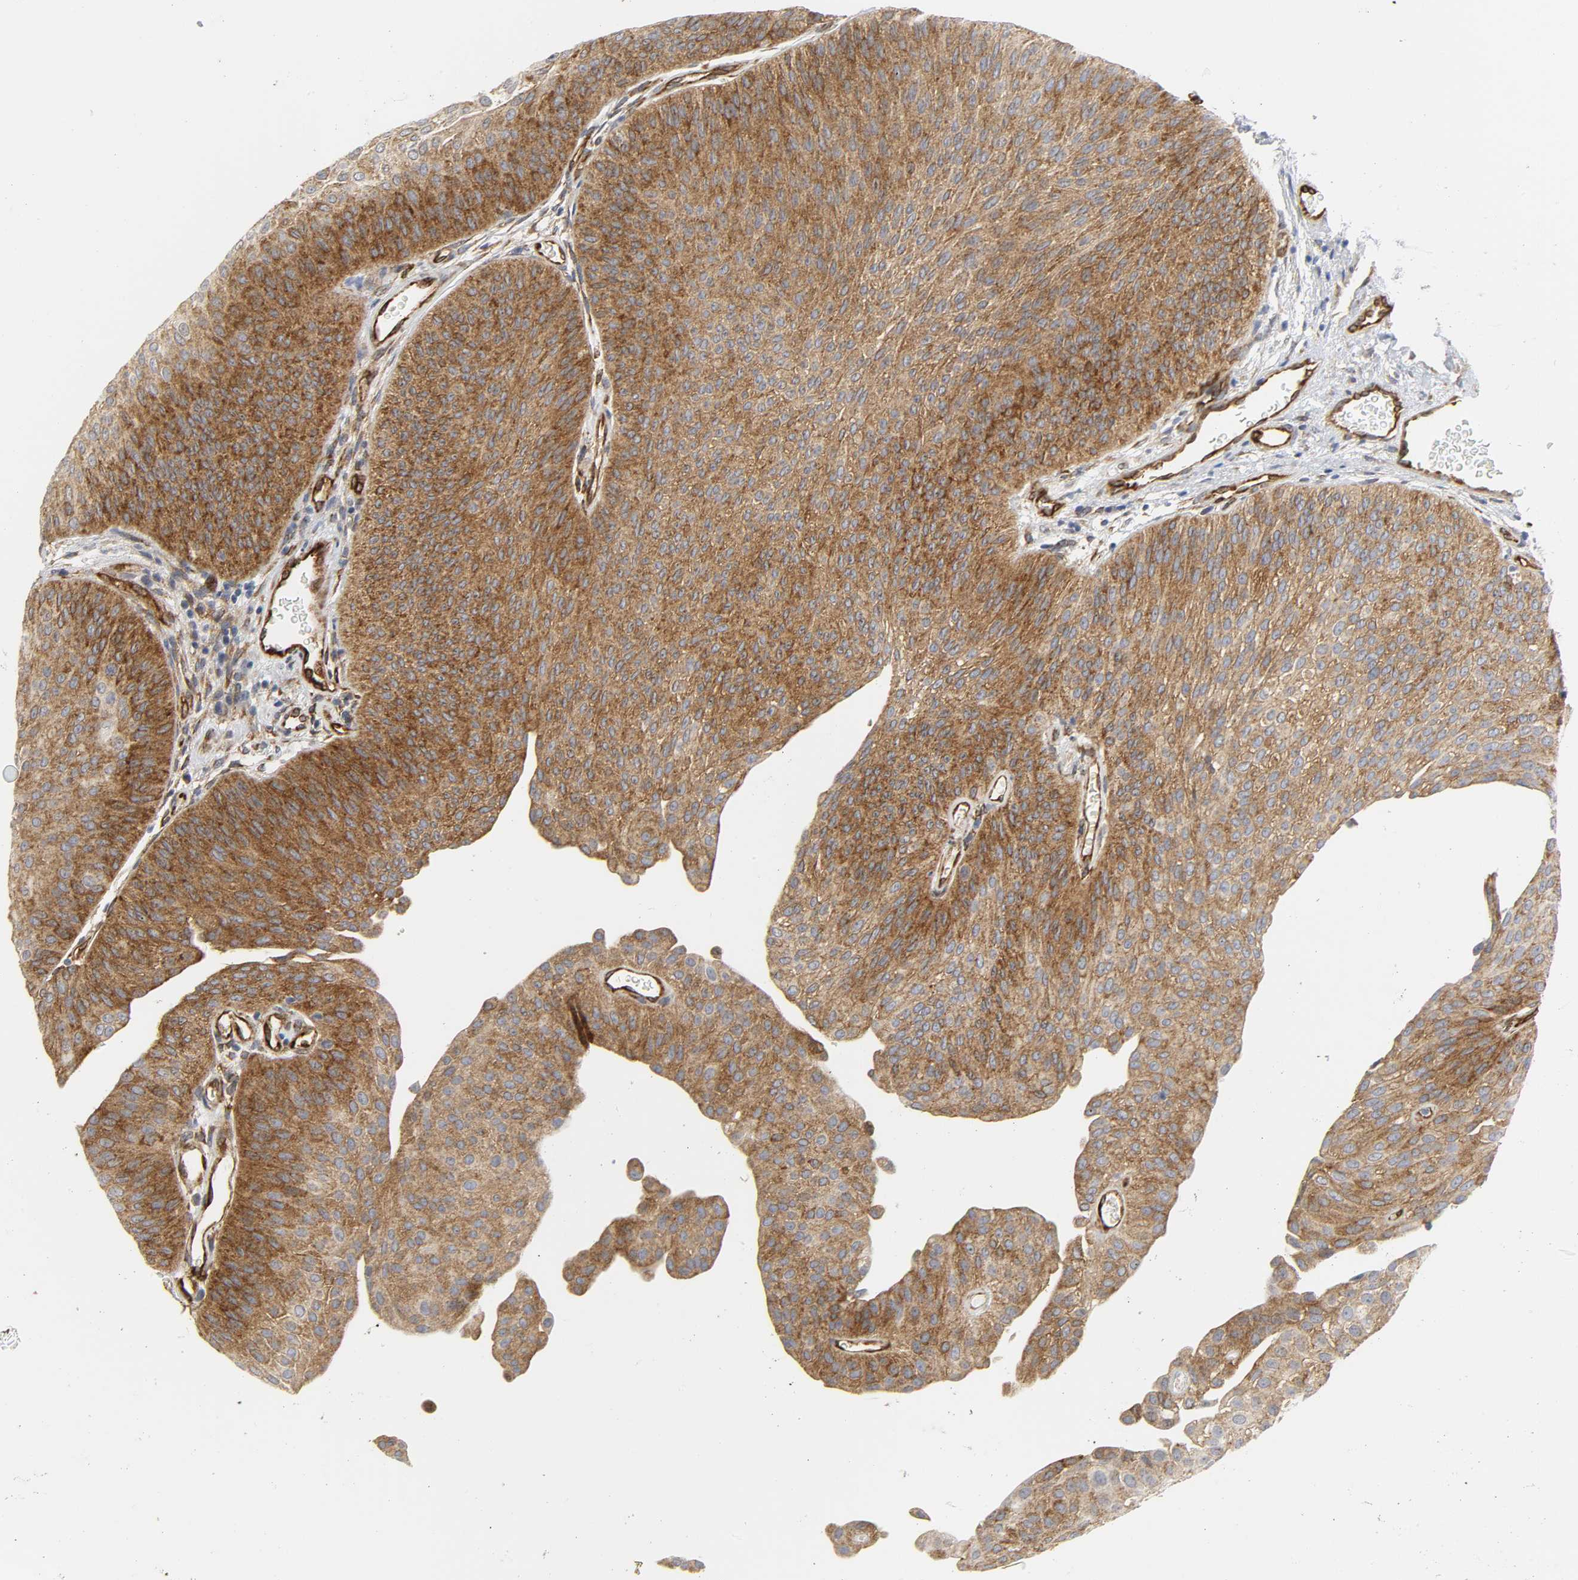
{"staining": {"intensity": "strong", "quantity": ">75%", "location": "cytoplasmic/membranous"}, "tissue": "urothelial cancer", "cell_type": "Tumor cells", "image_type": "cancer", "snomed": [{"axis": "morphology", "description": "Urothelial carcinoma, Low grade"}, {"axis": "topography", "description": "Urinary bladder"}], "caption": "This image shows IHC staining of urothelial cancer, with high strong cytoplasmic/membranous staining in approximately >75% of tumor cells.", "gene": "DOCK1", "patient": {"sex": "female", "age": 60}}